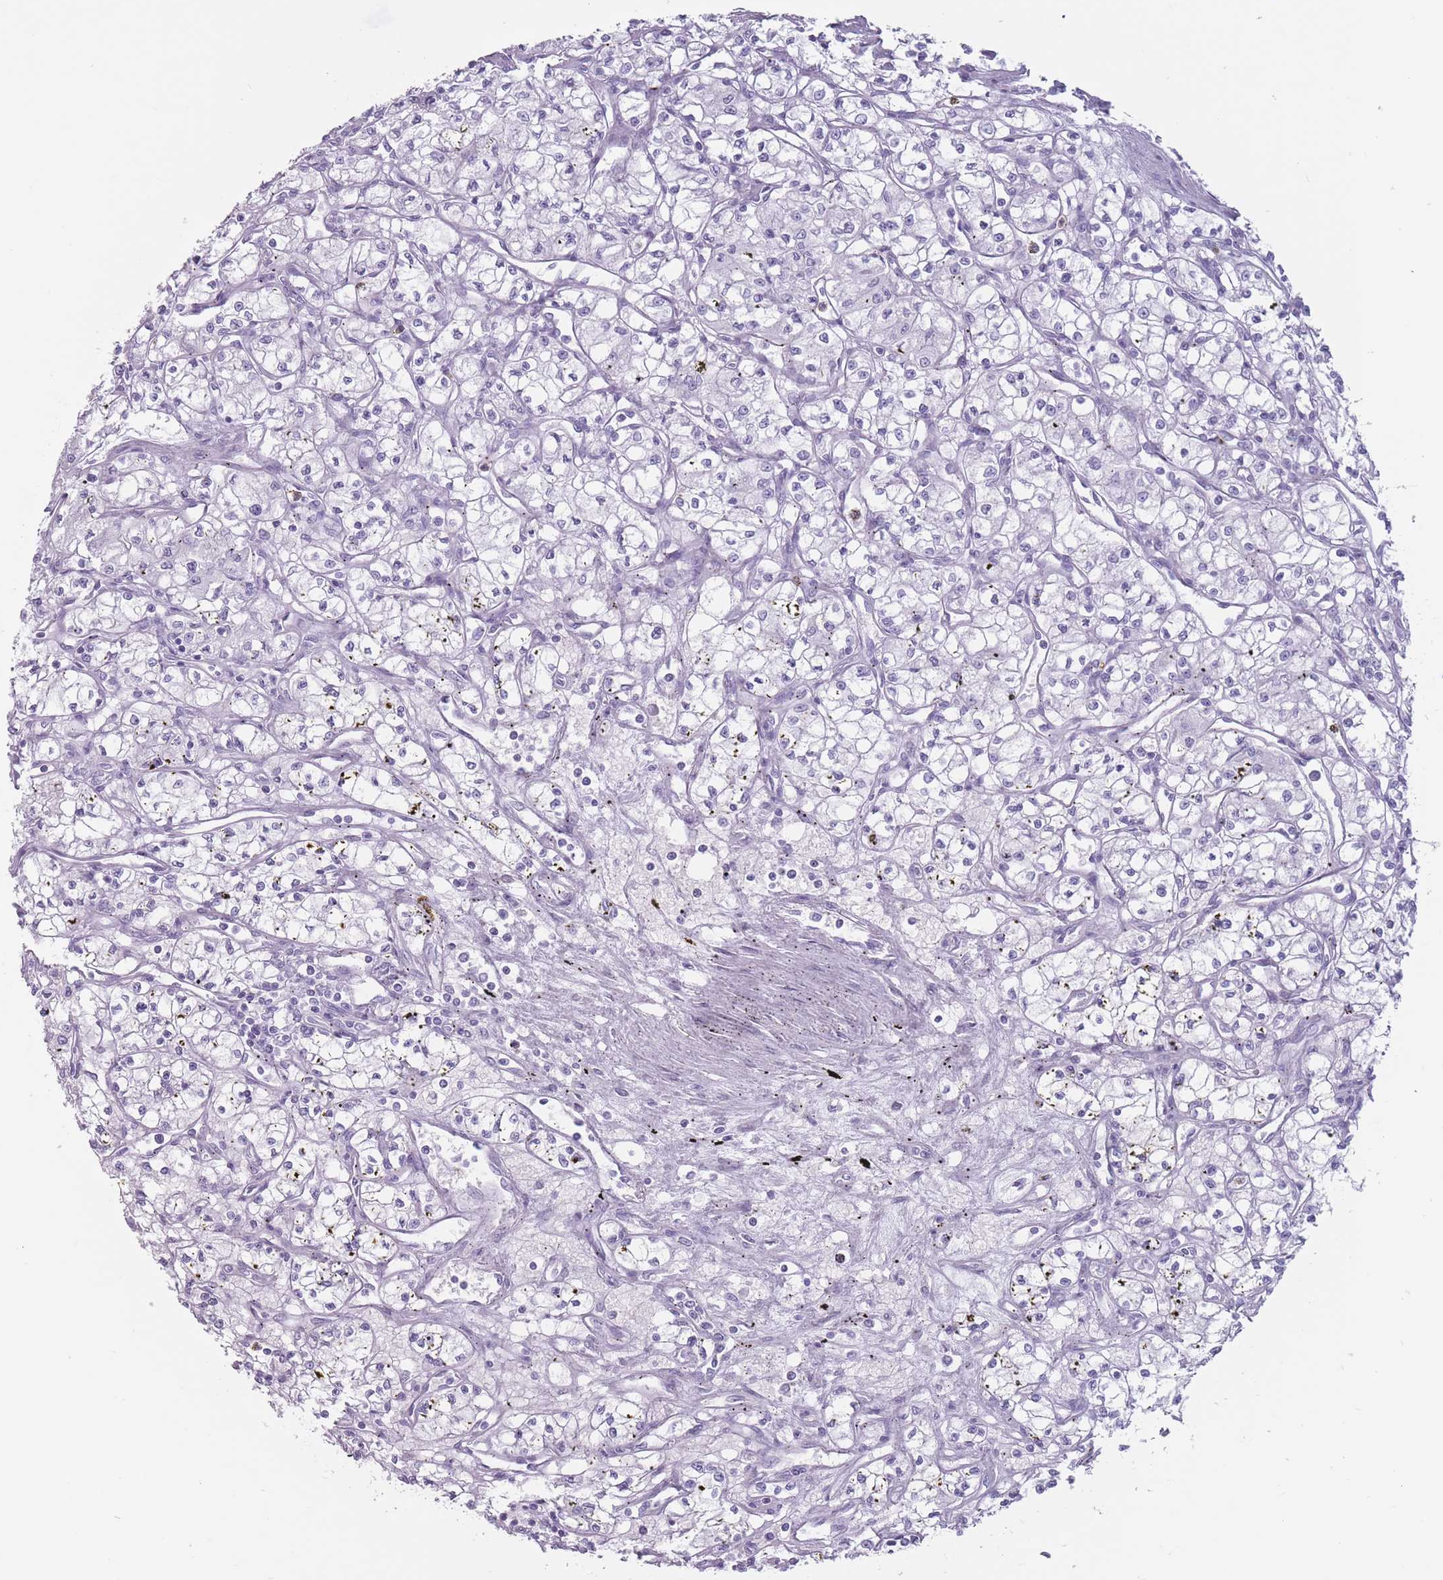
{"staining": {"intensity": "negative", "quantity": "none", "location": "none"}, "tissue": "renal cancer", "cell_type": "Tumor cells", "image_type": "cancer", "snomed": [{"axis": "morphology", "description": "Adenocarcinoma, NOS"}, {"axis": "topography", "description": "Kidney"}], "caption": "Immunohistochemical staining of human renal adenocarcinoma displays no significant positivity in tumor cells.", "gene": "PNMA3", "patient": {"sex": "male", "age": 59}}